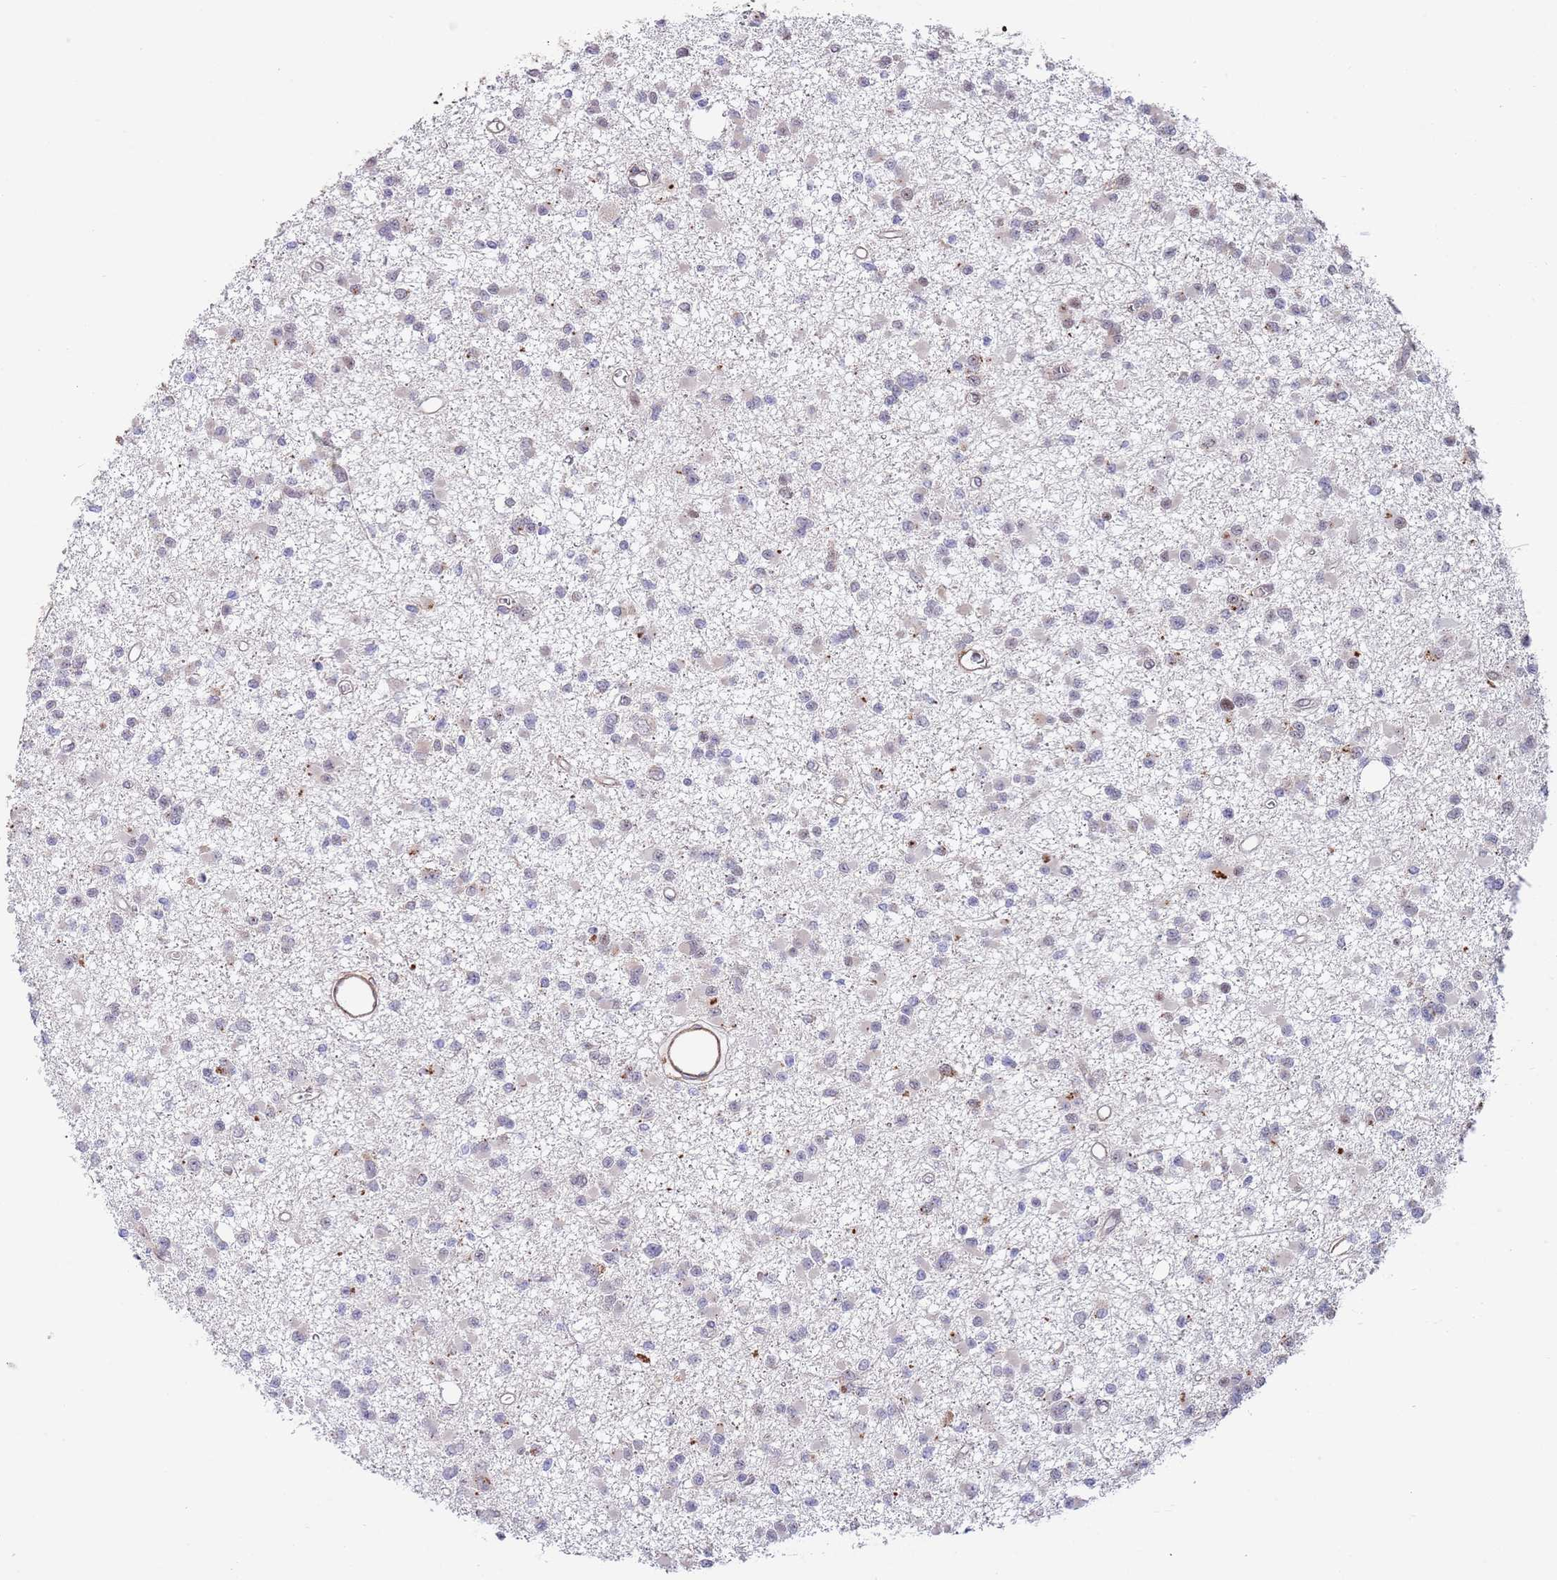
{"staining": {"intensity": "negative", "quantity": "none", "location": "none"}, "tissue": "glioma", "cell_type": "Tumor cells", "image_type": "cancer", "snomed": [{"axis": "morphology", "description": "Glioma, malignant, Low grade"}, {"axis": "topography", "description": "Brain"}], "caption": "Tumor cells show no significant positivity in glioma.", "gene": "BPNT1", "patient": {"sex": "female", "age": 22}}